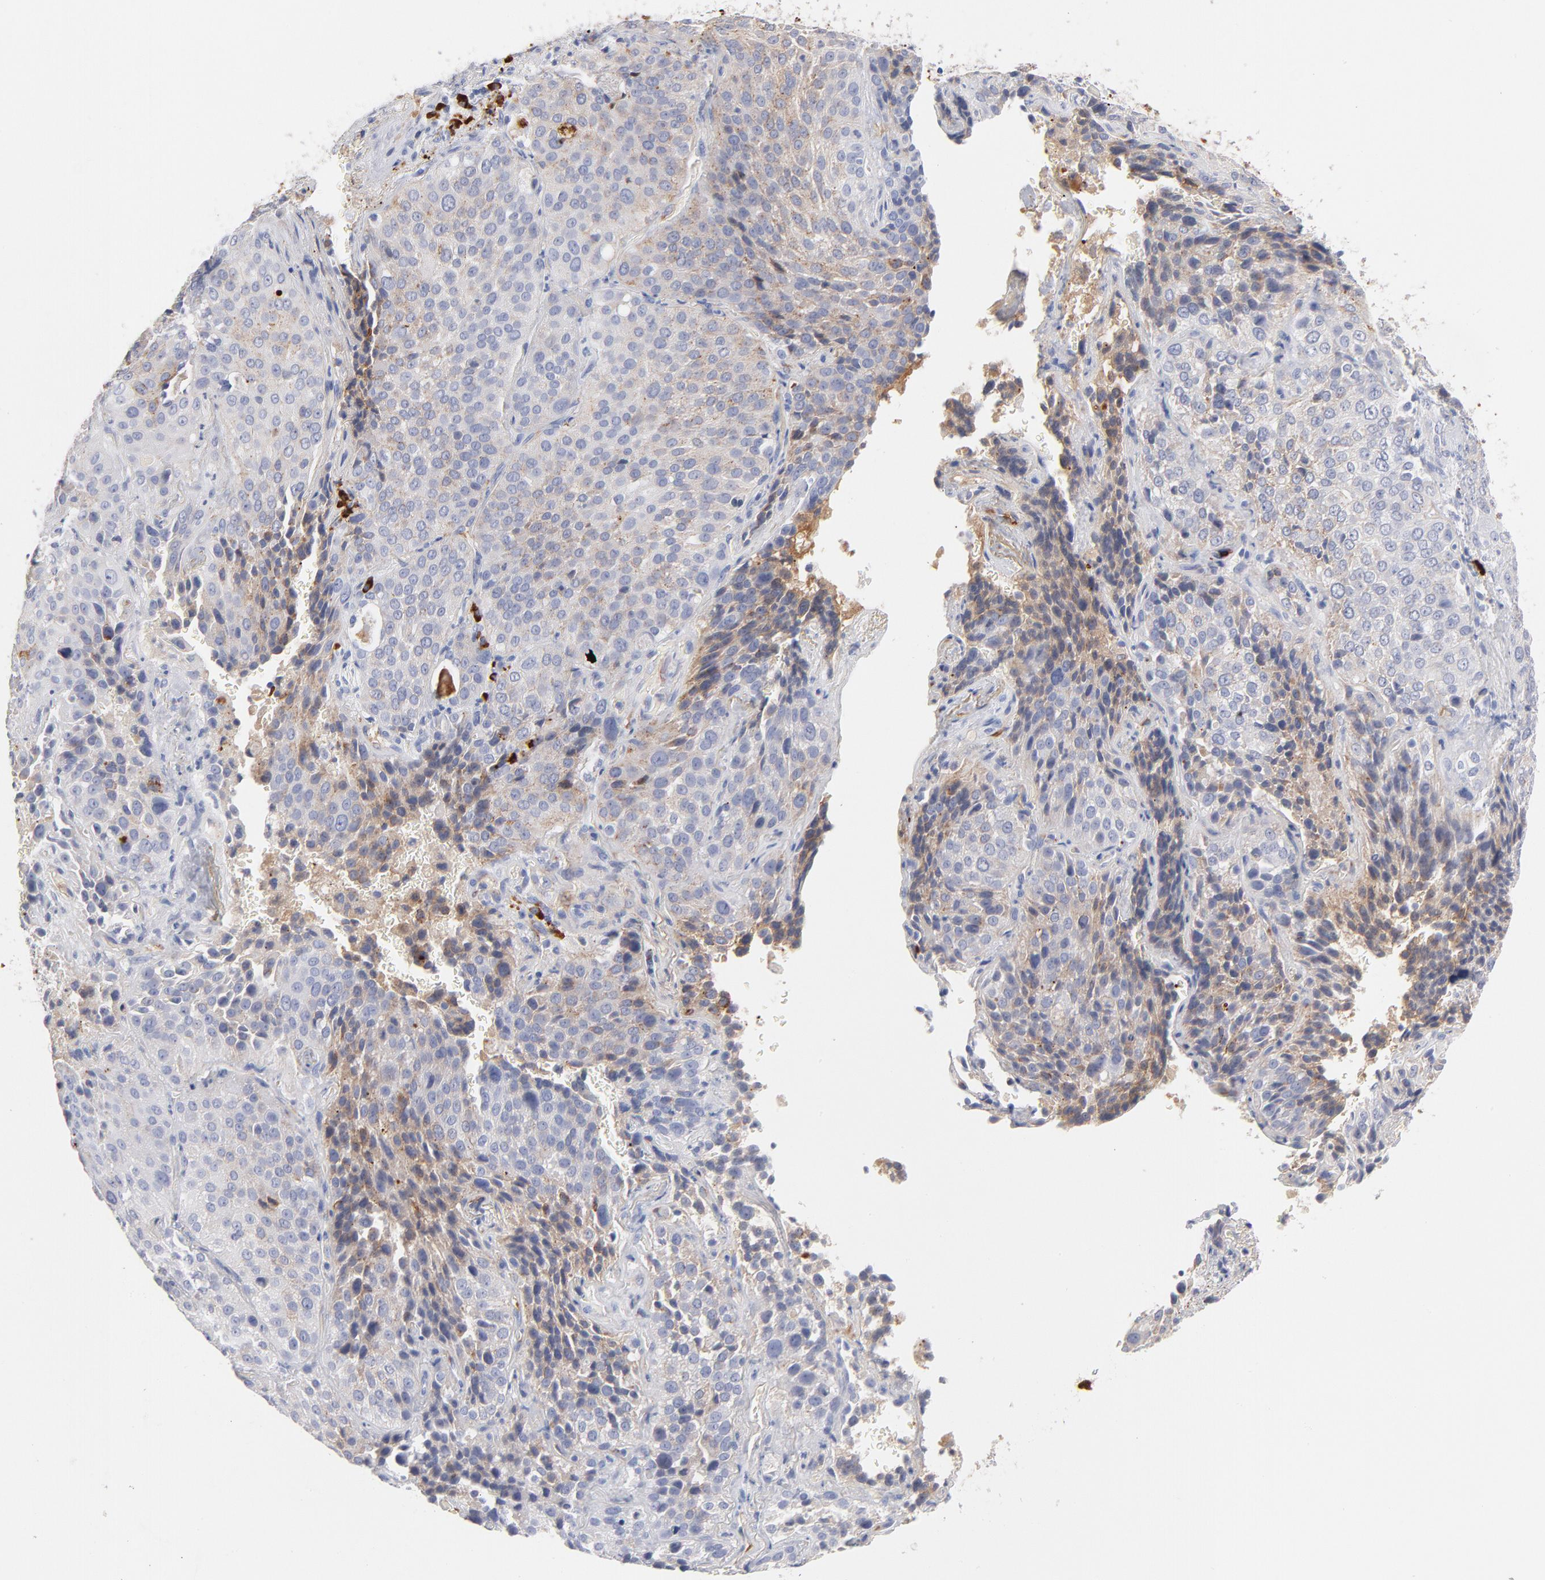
{"staining": {"intensity": "negative", "quantity": "none", "location": "none"}, "tissue": "lung cancer", "cell_type": "Tumor cells", "image_type": "cancer", "snomed": [{"axis": "morphology", "description": "Squamous cell carcinoma, NOS"}, {"axis": "topography", "description": "Lung"}], "caption": "This is an immunohistochemistry (IHC) histopathology image of human lung squamous cell carcinoma. There is no positivity in tumor cells.", "gene": "PLAT", "patient": {"sex": "male", "age": 54}}